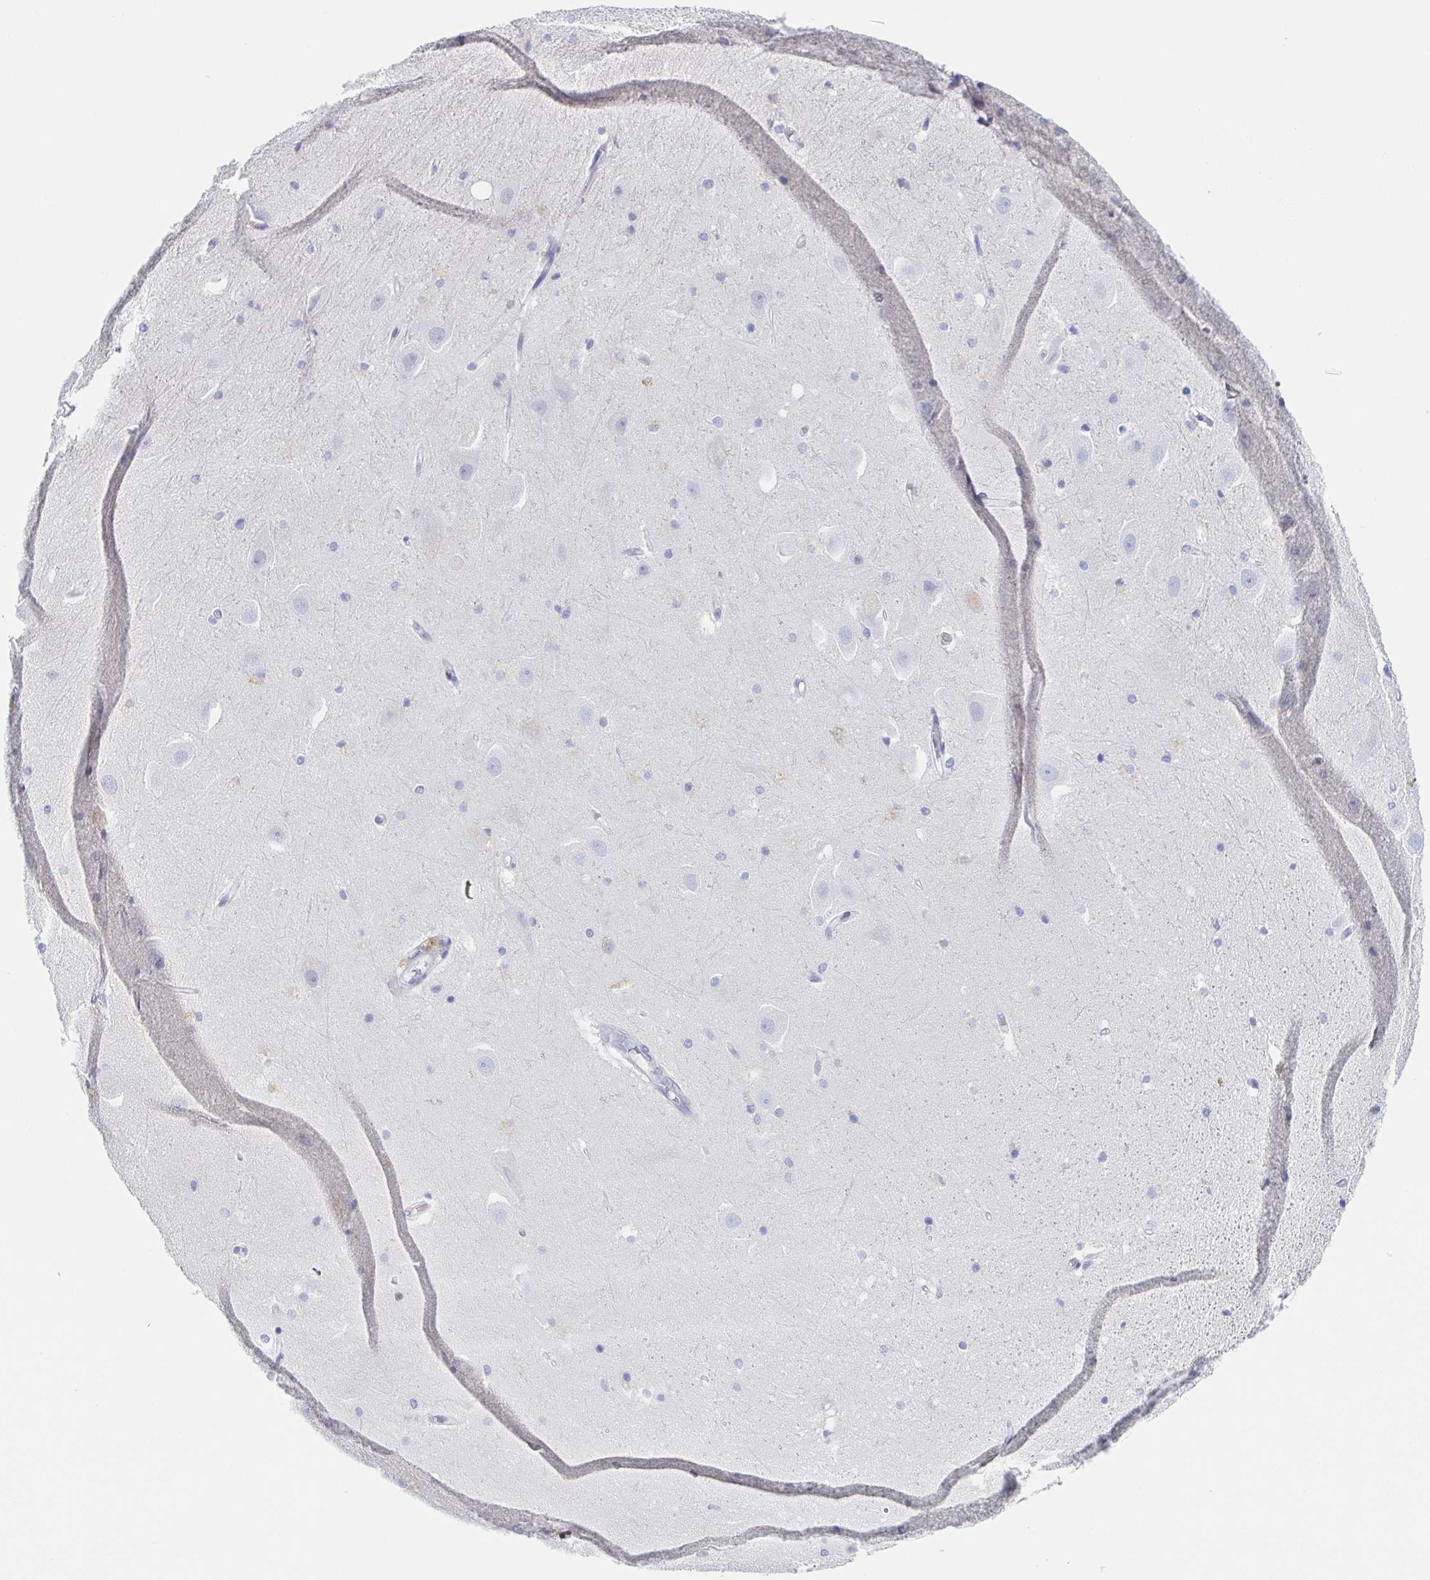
{"staining": {"intensity": "negative", "quantity": "none", "location": "none"}, "tissue": "hippocampus", "cell_type": "Glial cells", "image_type": "normal", "snomed": [{"axis": "morphology", "description": "Normal tissue, NOS"}, {"axis": "topography", "description": "Hippocampus"}], "caption": "Hippocampus stained for a protein using immunohistochemistry (IHC) demonstrates no positivity glial cells.", "gene": "RHOV", "patient": {"sex": "male", "age": 63}}